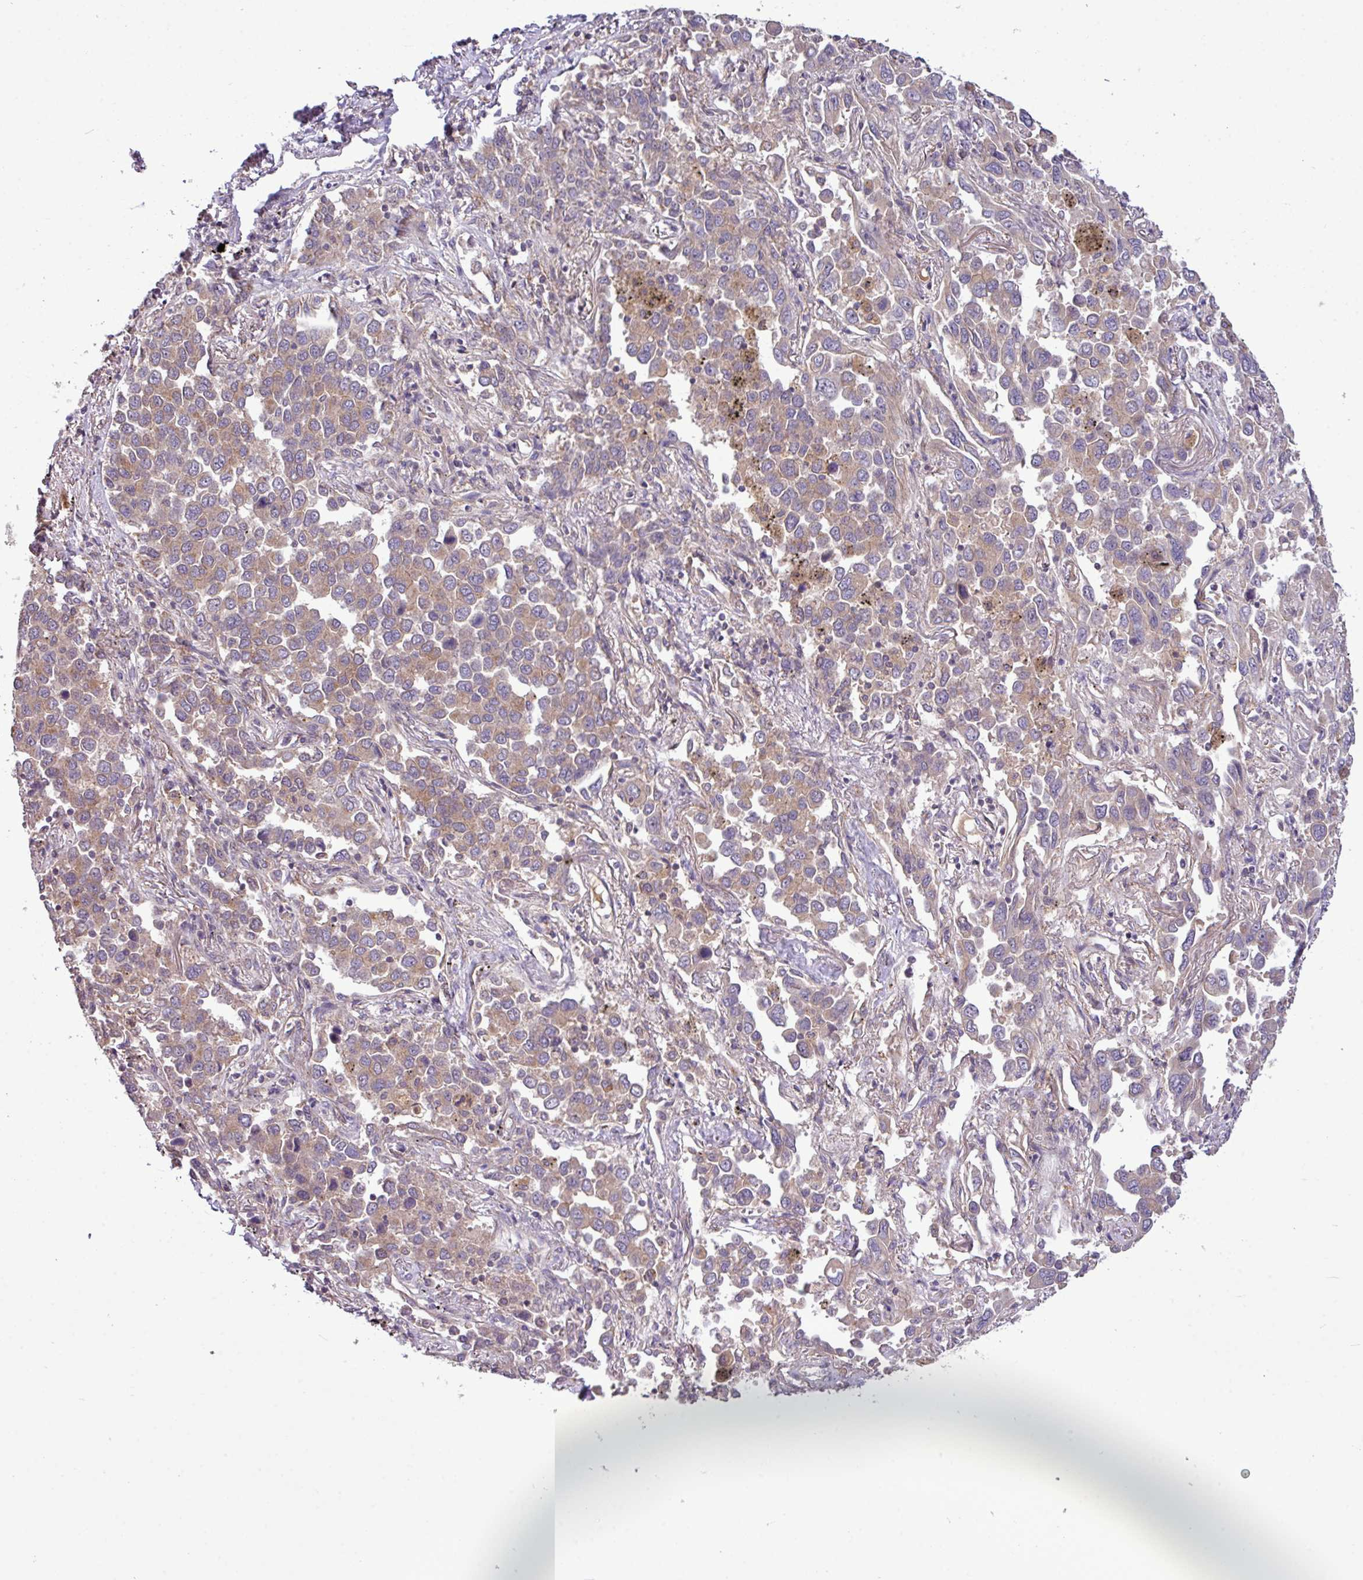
{"staining": {"intensity": "moderate", "quantity": ">75%", "location": "cytoplasmic/membranous"}, "tissue": "lung cancer", "cell_type": "Tumor cells", "image_type": "cancer", "snomed": [{"axis": "morphology", "description": "Adenocarcinoma, NOS"}, {"axis": "topography", "description": "Lung"}], "caption": "Immunohistochemistry (DAB) staining of adenocarcinoma (lung) shows moderate cytoplasmic/membranous protein staining in approximately >75% of tumor cells. Using DAB (brown) and hematoxylin (blue) stains, captured at high magnification using brightfield microscopy.", "gene": "XIAP", "patient": {"sex": "male", "age": 67}}